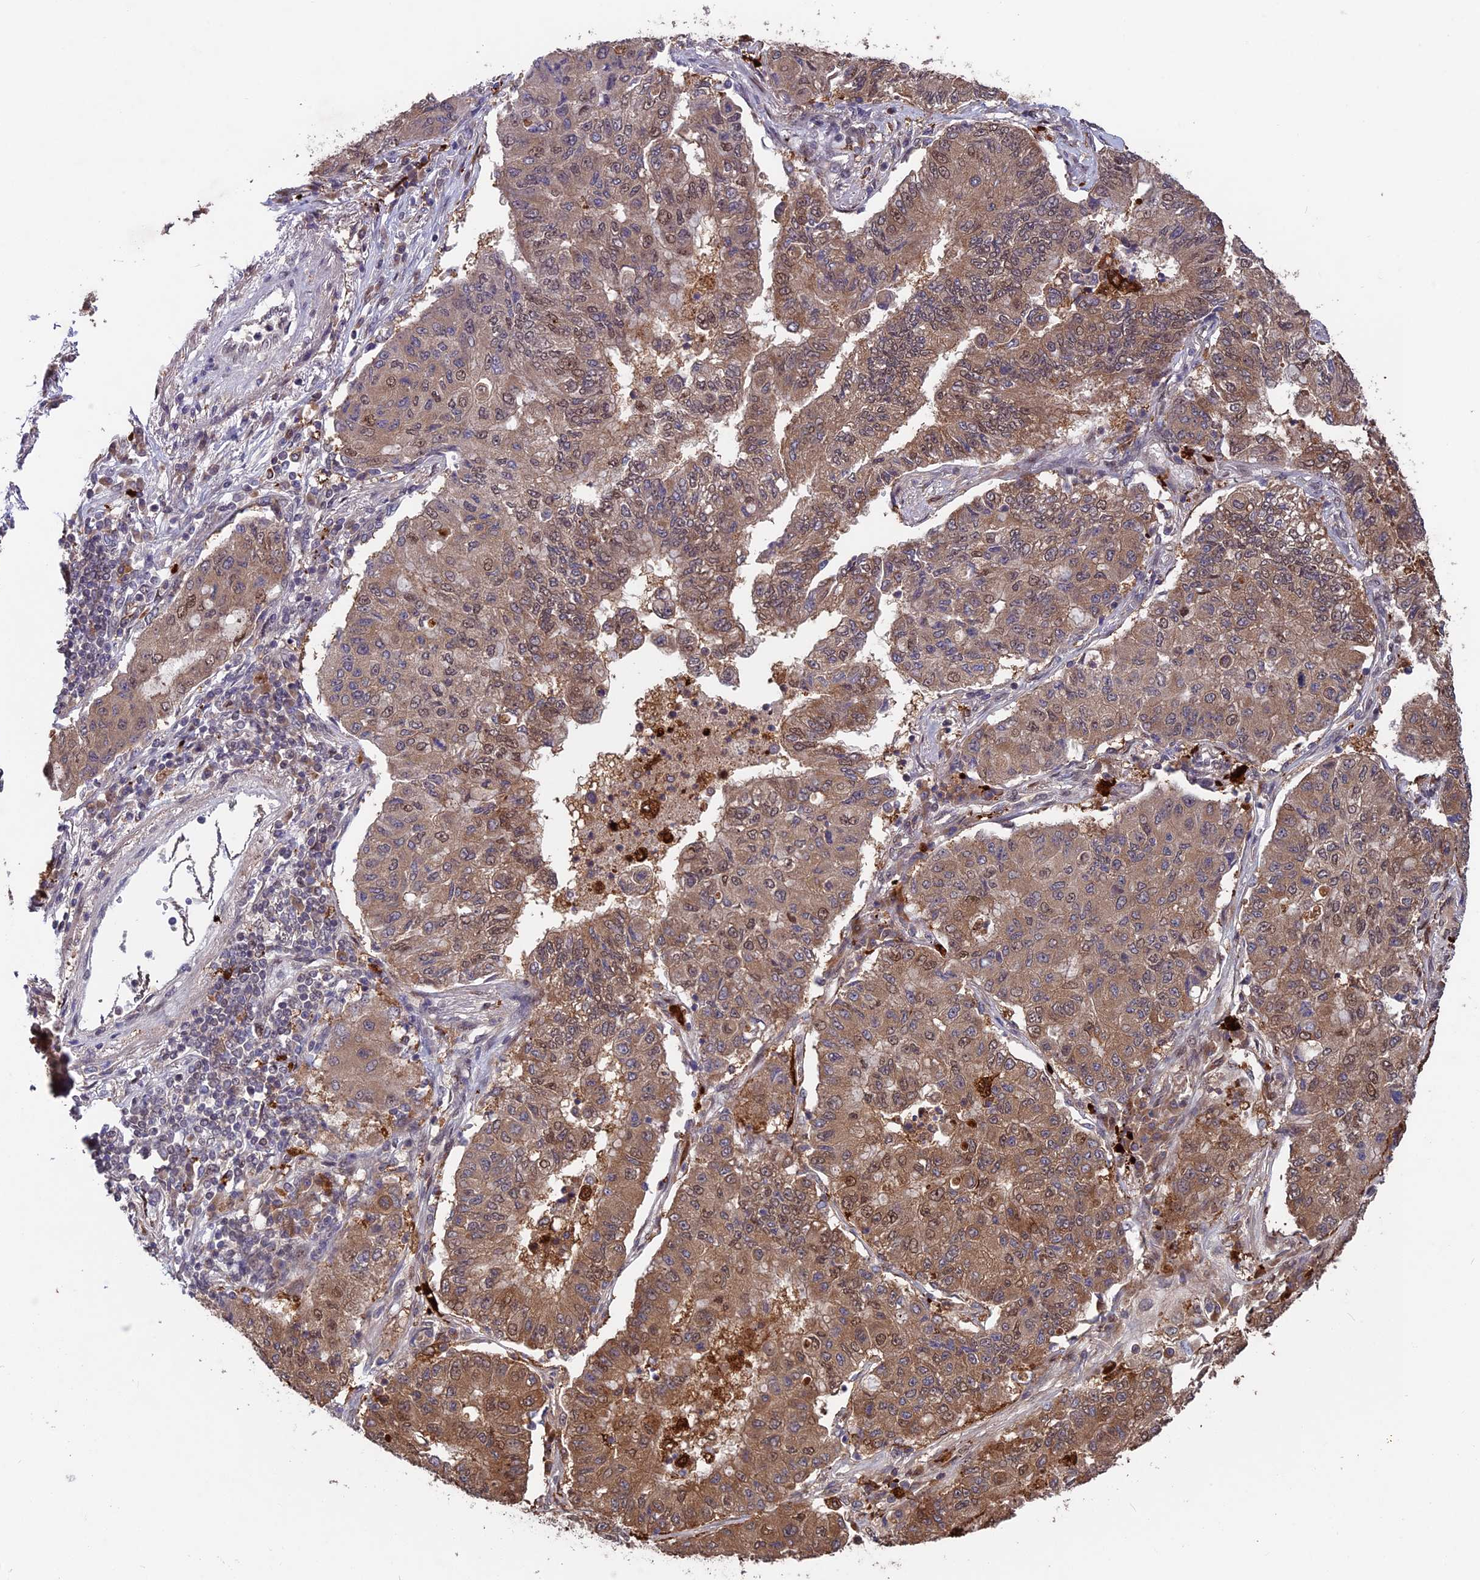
{"staining": {"intensity": "moderate", "quantity": ">75%", "location": "cytoplasmic/membranous,nuclear"}, "tissue": "lung cancer", "cell_type": "Tumor cells", "image_type": "cancer", "snomed": [{"axis": "morphology", "description": "Squamous cell carcinoma, NOS"}, {"axis": "topography", "description": "Lung"}], "caption": "An IHC image of tumor tissue is shown. Protein staining in brown labels moderate cytoplasmic/membranous and nuclear positivity in lung squamous cell carcinoma within tumor cells.", "gene": "MAST2", "patient": {"sex": "male", "age": 74}}